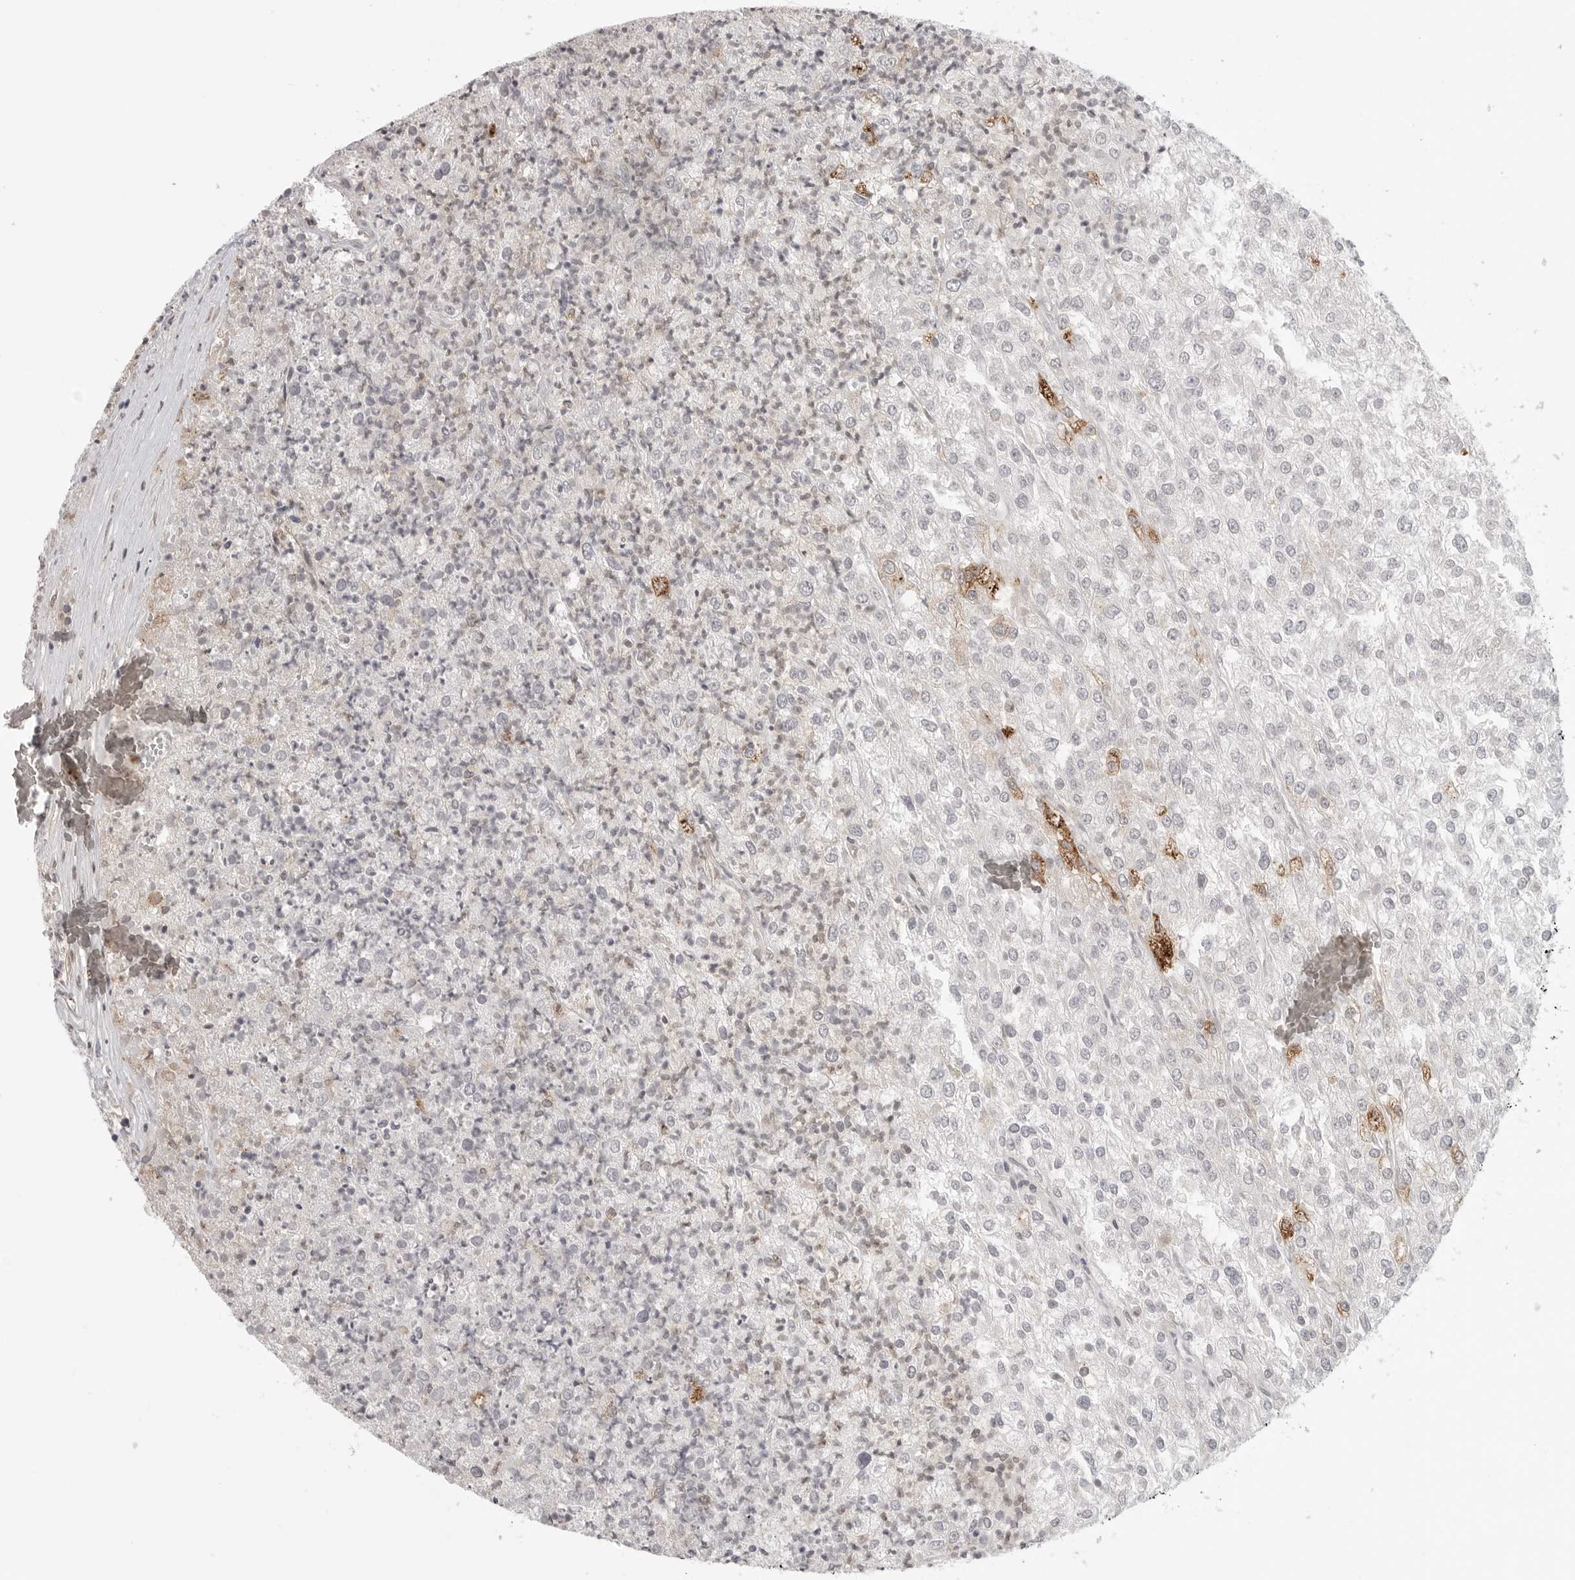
{"staining": {"intensity": "negative", "quantity": "none", "location": "none"}, "tissue": "renal cancer", "cell_type": "Tumor cells", "image_type": "cancer", "snomed": [{"axis": "morphology", "description": "Adenocarcinoma, NOS"}, {"axis": "topography", "description": "Kidney"}], "caption": "Immunohistochemical staining of human renal cancer displays no significant positivity in tumor cells.", "gene": "IFNGR1", "patient": {"sex": "female", "age": 54}}